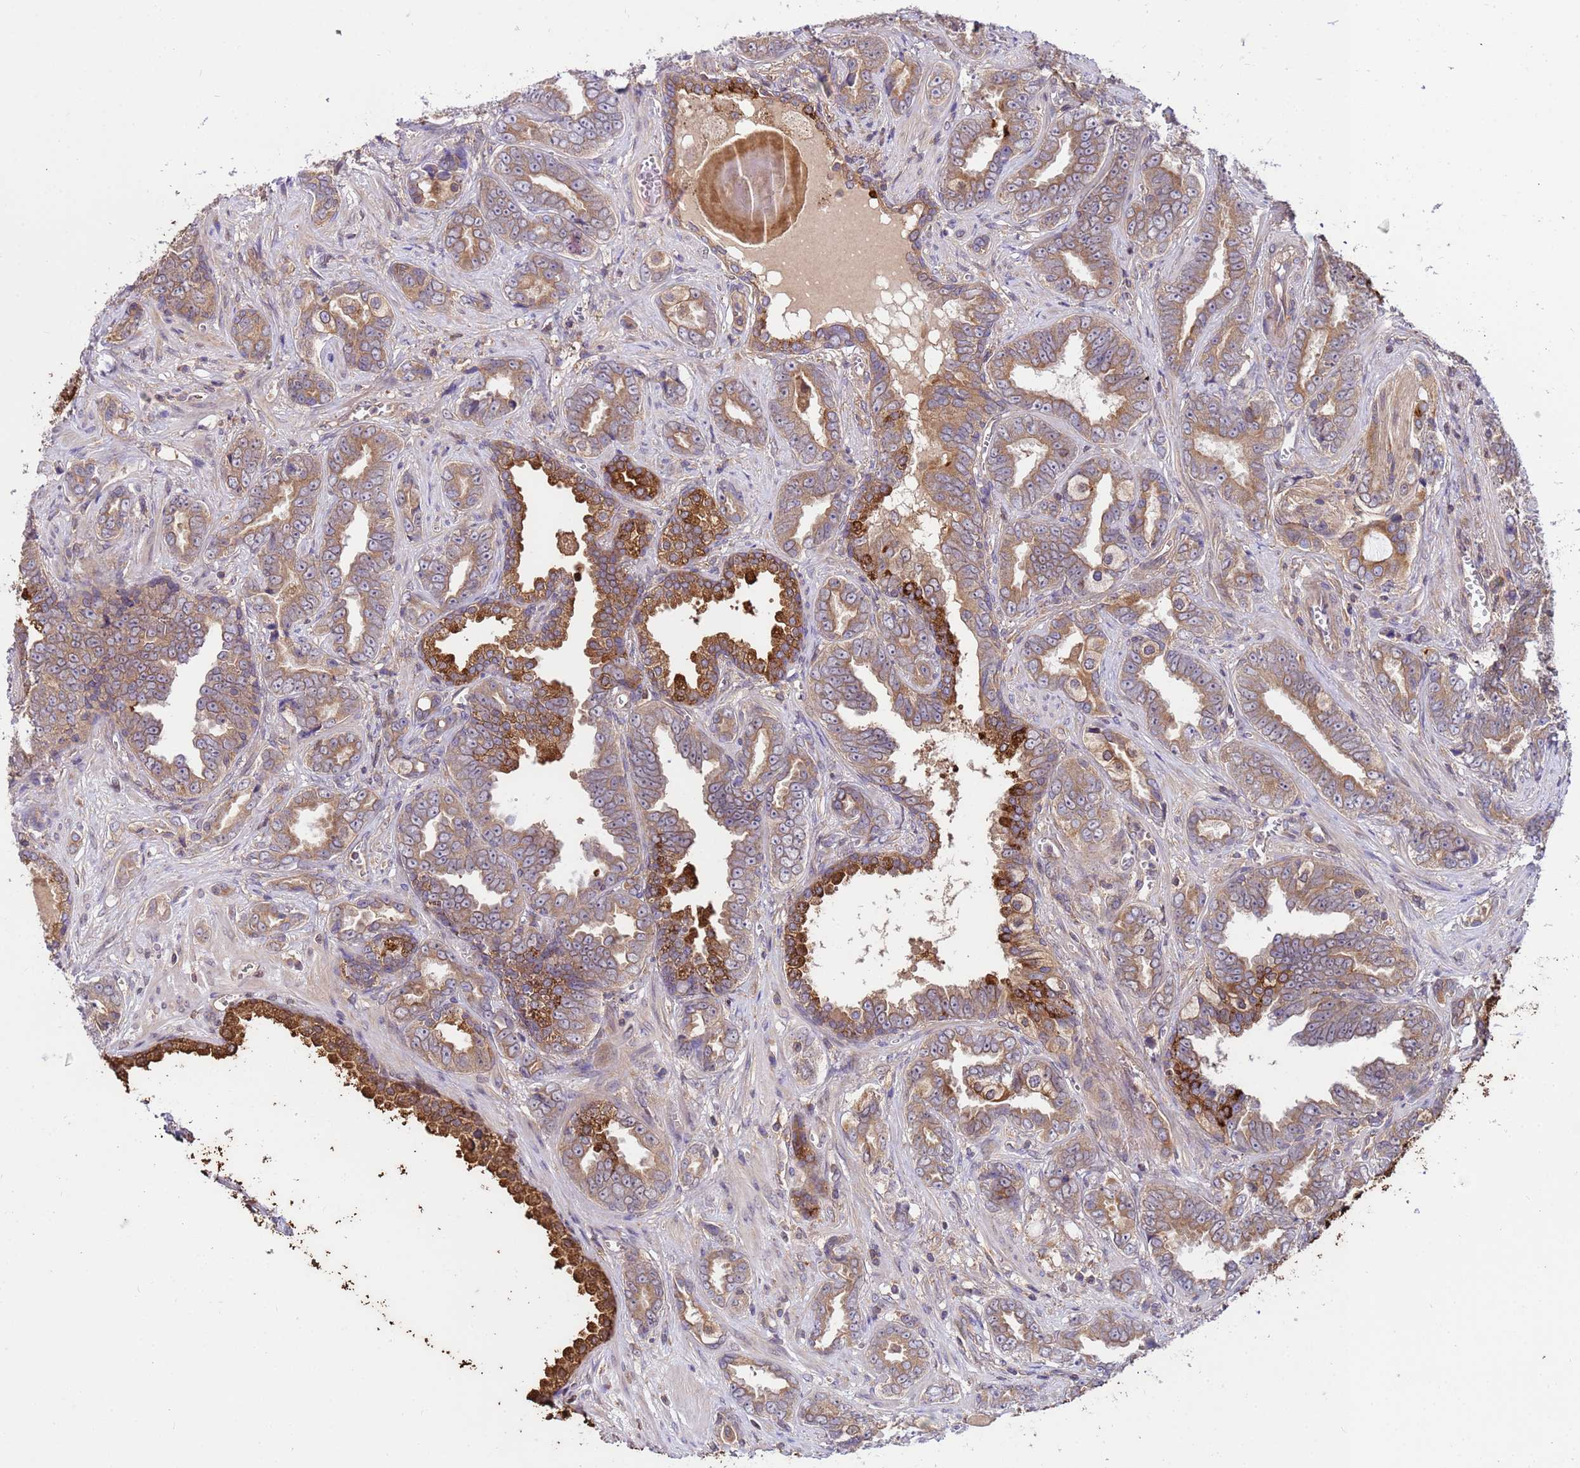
{"staining": {"intensity": "moderate", "quantity": ">75%", "location": "cytoplasmic/membranous"}, "tissue": "prostate cancer", "cell_type": "Tumor cells", "image_type": "cancer", "snomed": [{"axis": "morphology", "description": "Adenocarcinoma, High grade"}, {"axis": "topography", "description": "Prostate"}], "caption": "Brown immunohistochemical staining in prostate cancer displays moderate cytoplasmic/membranous staining in about >75% of tumor cells.", "gene": "GET3", "patient": {"sex": "male", "age": 67}}